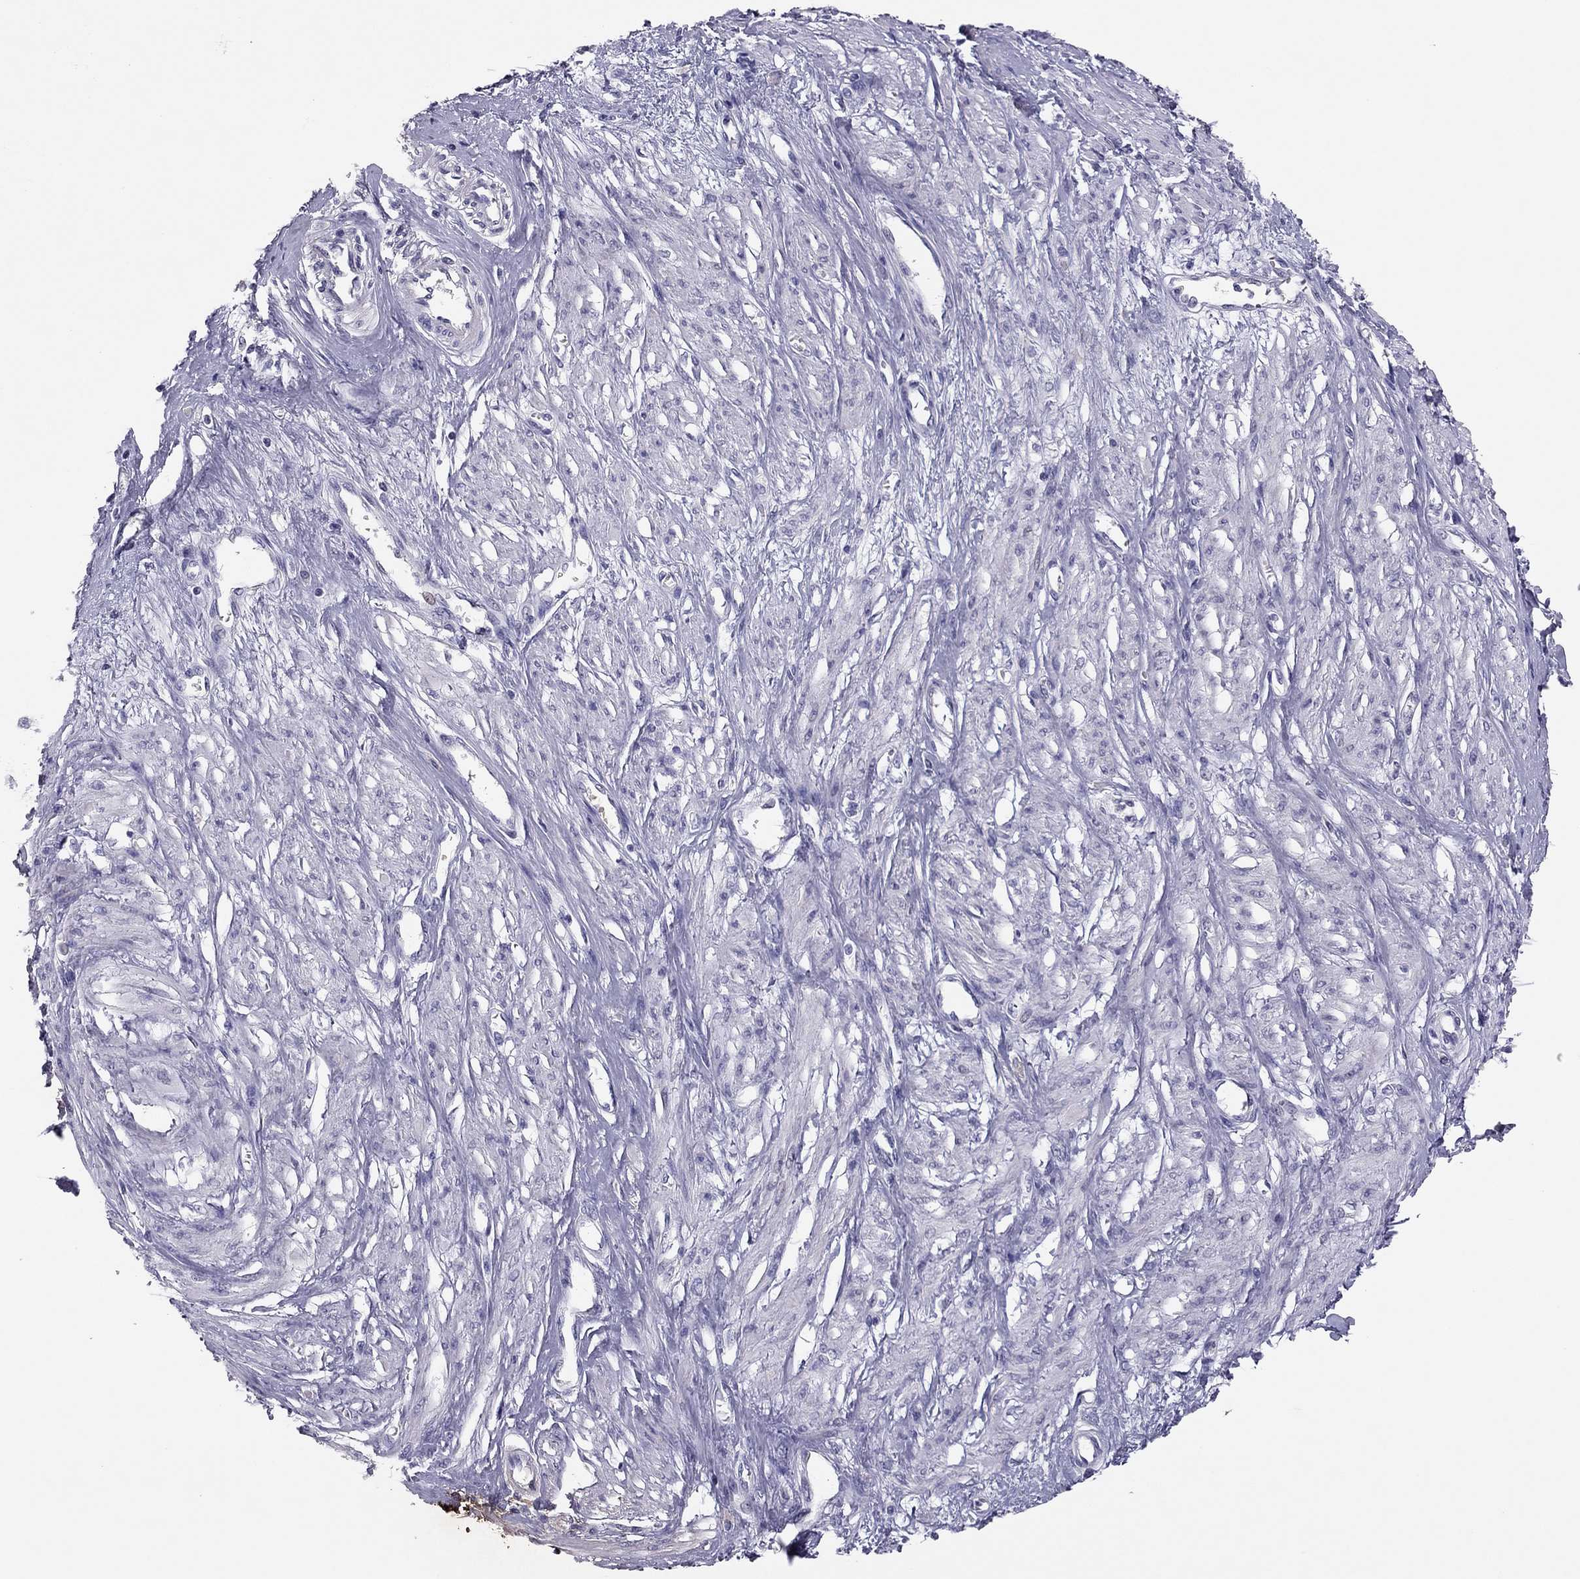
{"staining": {"intensity": "negative", "quantity": "none", "location": "none"}, "tissue": "smooth muscle", "cell_type": "Smooth muscle cells", "image_type": "normal", "snomed": [{"axis": "morphology", "description": "Normal tissue, NOS"}, {"axis": "topography", "description": "Smooth muscle"}, {"axis": "topography", "description": "Uterus"}], "caption": "An image of smooth muscle stained for a protein shows no brown staining in smooth muscle cells.", "gene": "ADORA2A", "patient": {"sex": "female", "age": 39}}